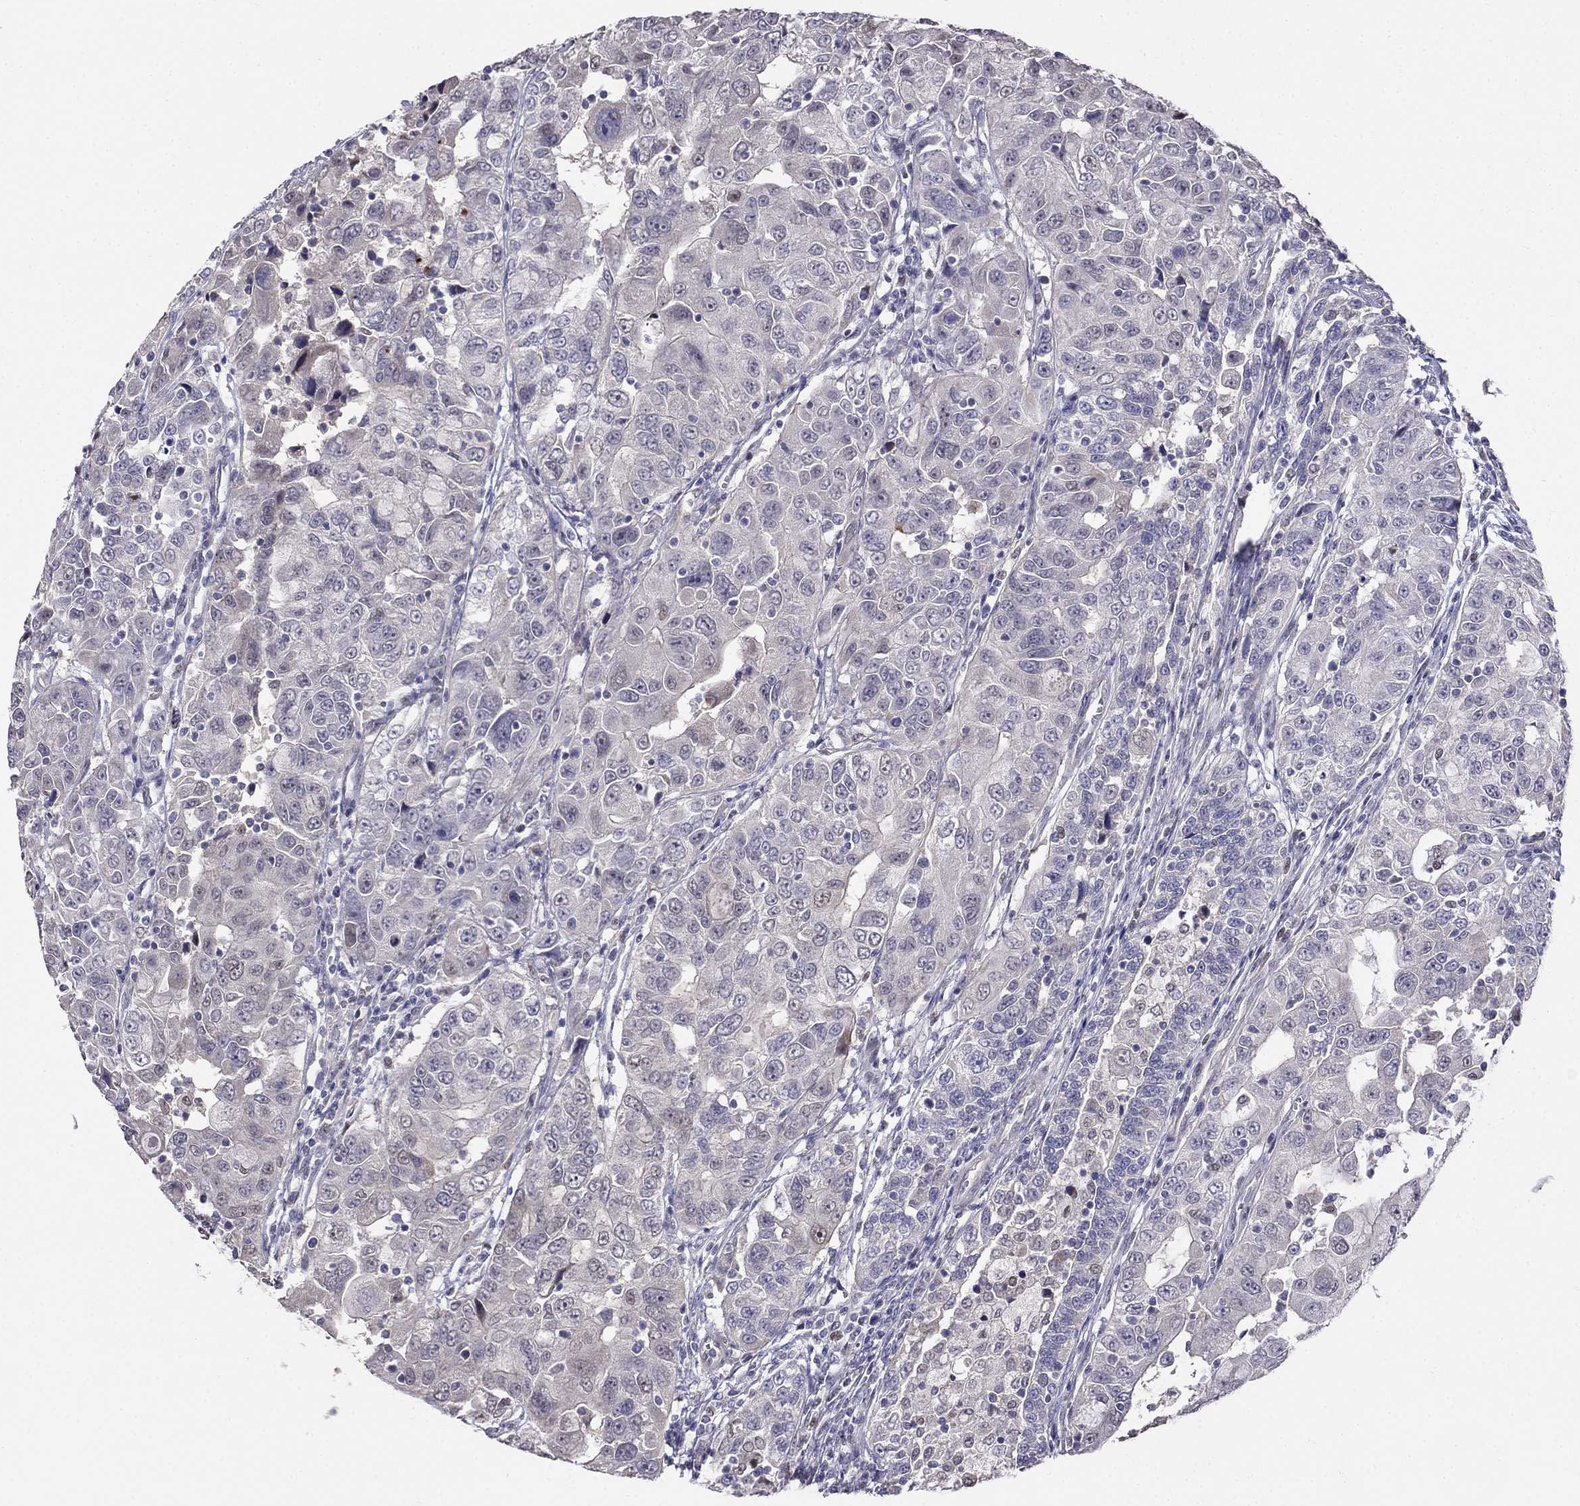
{"staining": {"intensity": "negative", "quantity": "none", "location": "none"}, "tissue": "urothelial cancer", "cell_type": "Tumor cells", "image_type": "cancer", "snomed": [{"axis": "morphology", "description": "Urothelial carcinoma, NOS"}, {"axis": "morphology", "description": "Urothelial carcinoma, High grade"}, {"axis": "topography", "description": "Urinary bladder"}], "caption": "Histopathology image shows no protein positivity in tumor cells of high-grade urothelial carcinoma tissue.", "gene": "LRRC39", "patient": {"sex": "female", "age": 73}}